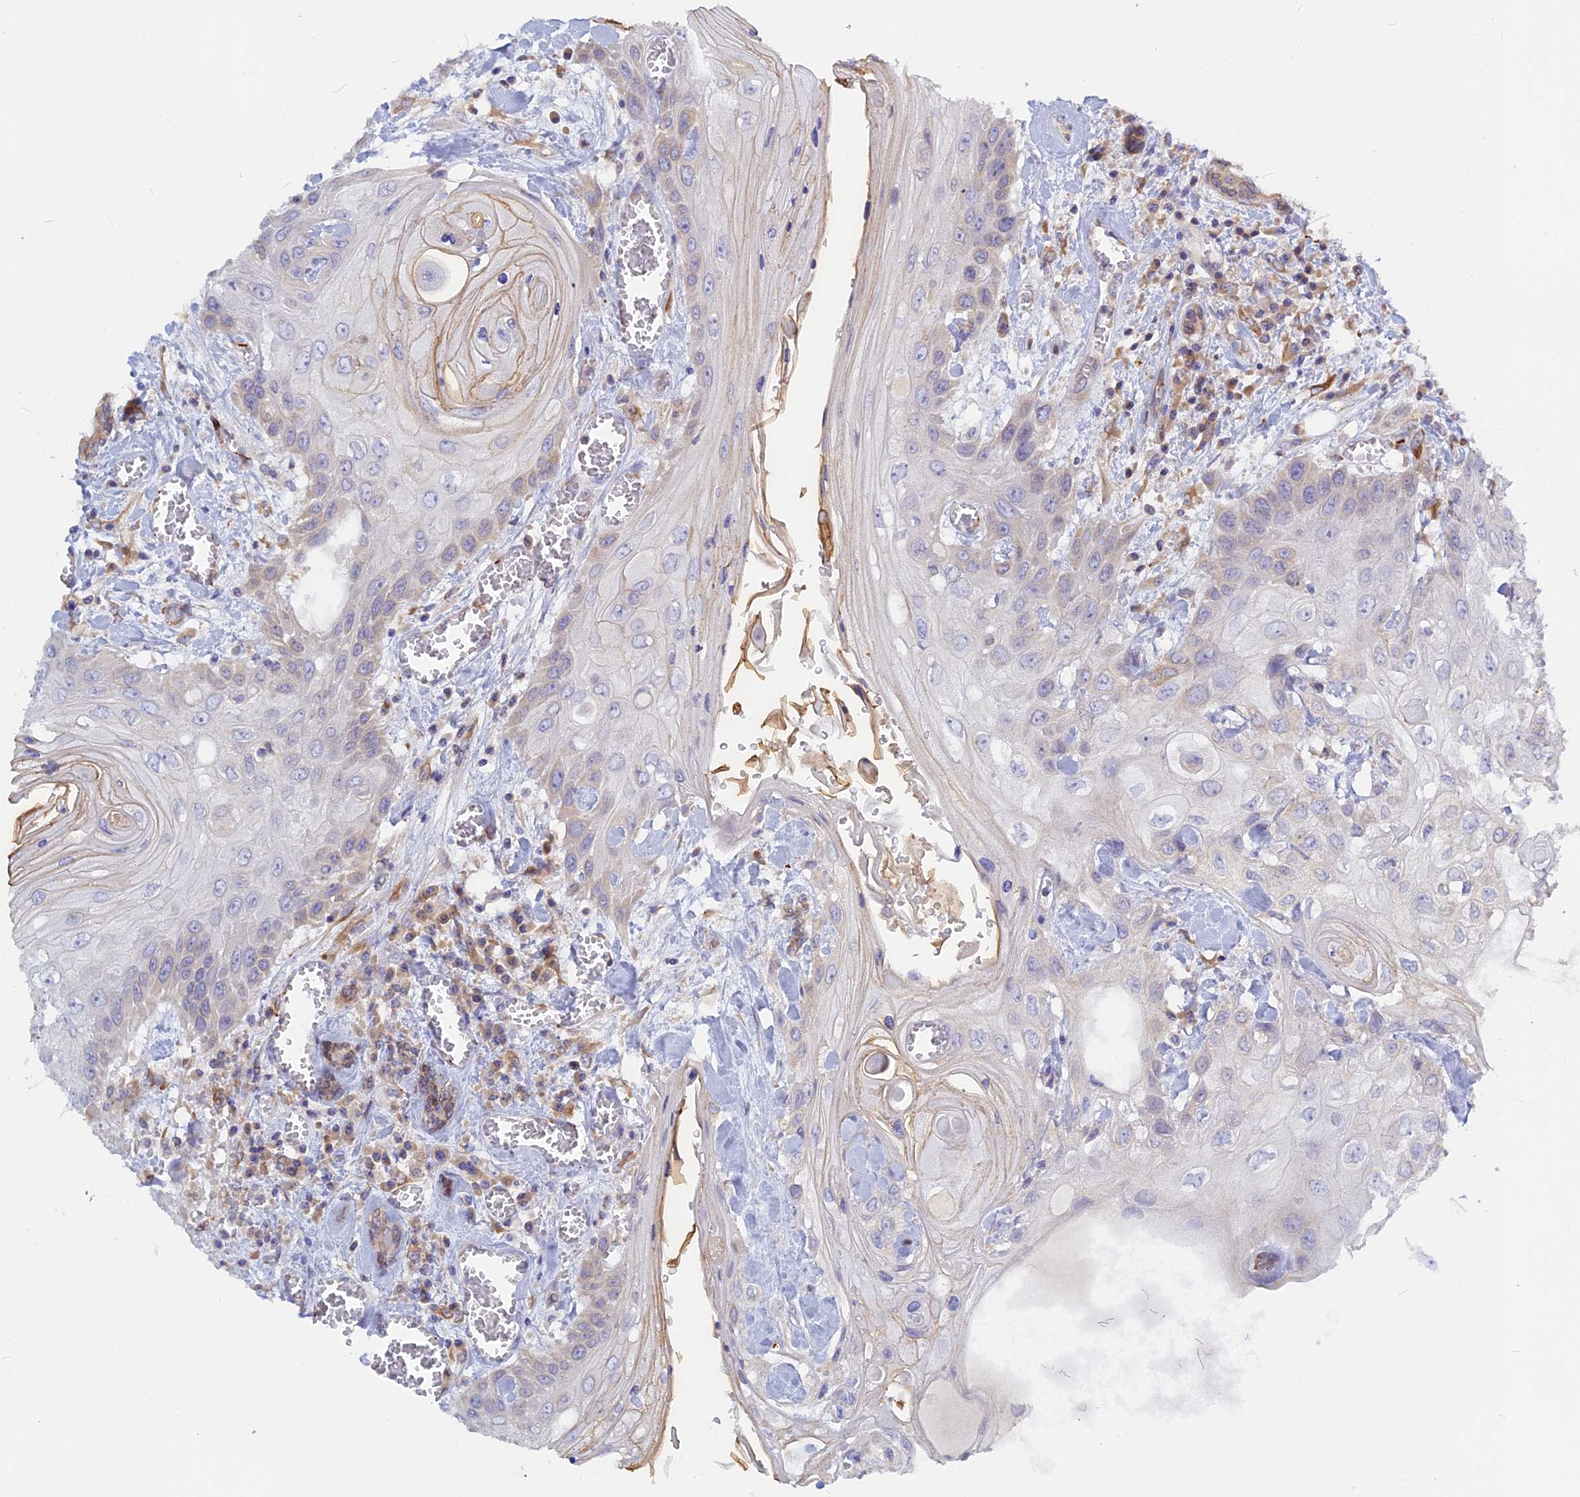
{"staining": {"intensity": "weak", "quantity": "<25%", "location": "cytoplasmic/membranous"}, "tissue": "head and neck cancer", "cell_type": "Tumor cells", "image_type": "cancer", "snomed": [{"axis": "morphology", "description": "Squamous cell carcinoma, NOS"}, {"axis": "topography", "description": "Head-Neck"}], "caption": "High magnification brightfield microscopy of squamous cell carcinoma (head and neck) stained with DAB (brown) and counterstained with hematoxylin (blue): tumor cells show no significant staining. (IHC, brightfield microscopy, high magnification).", "gene": "TLCD1", "patient": {"sex": "female", "age": 43}}